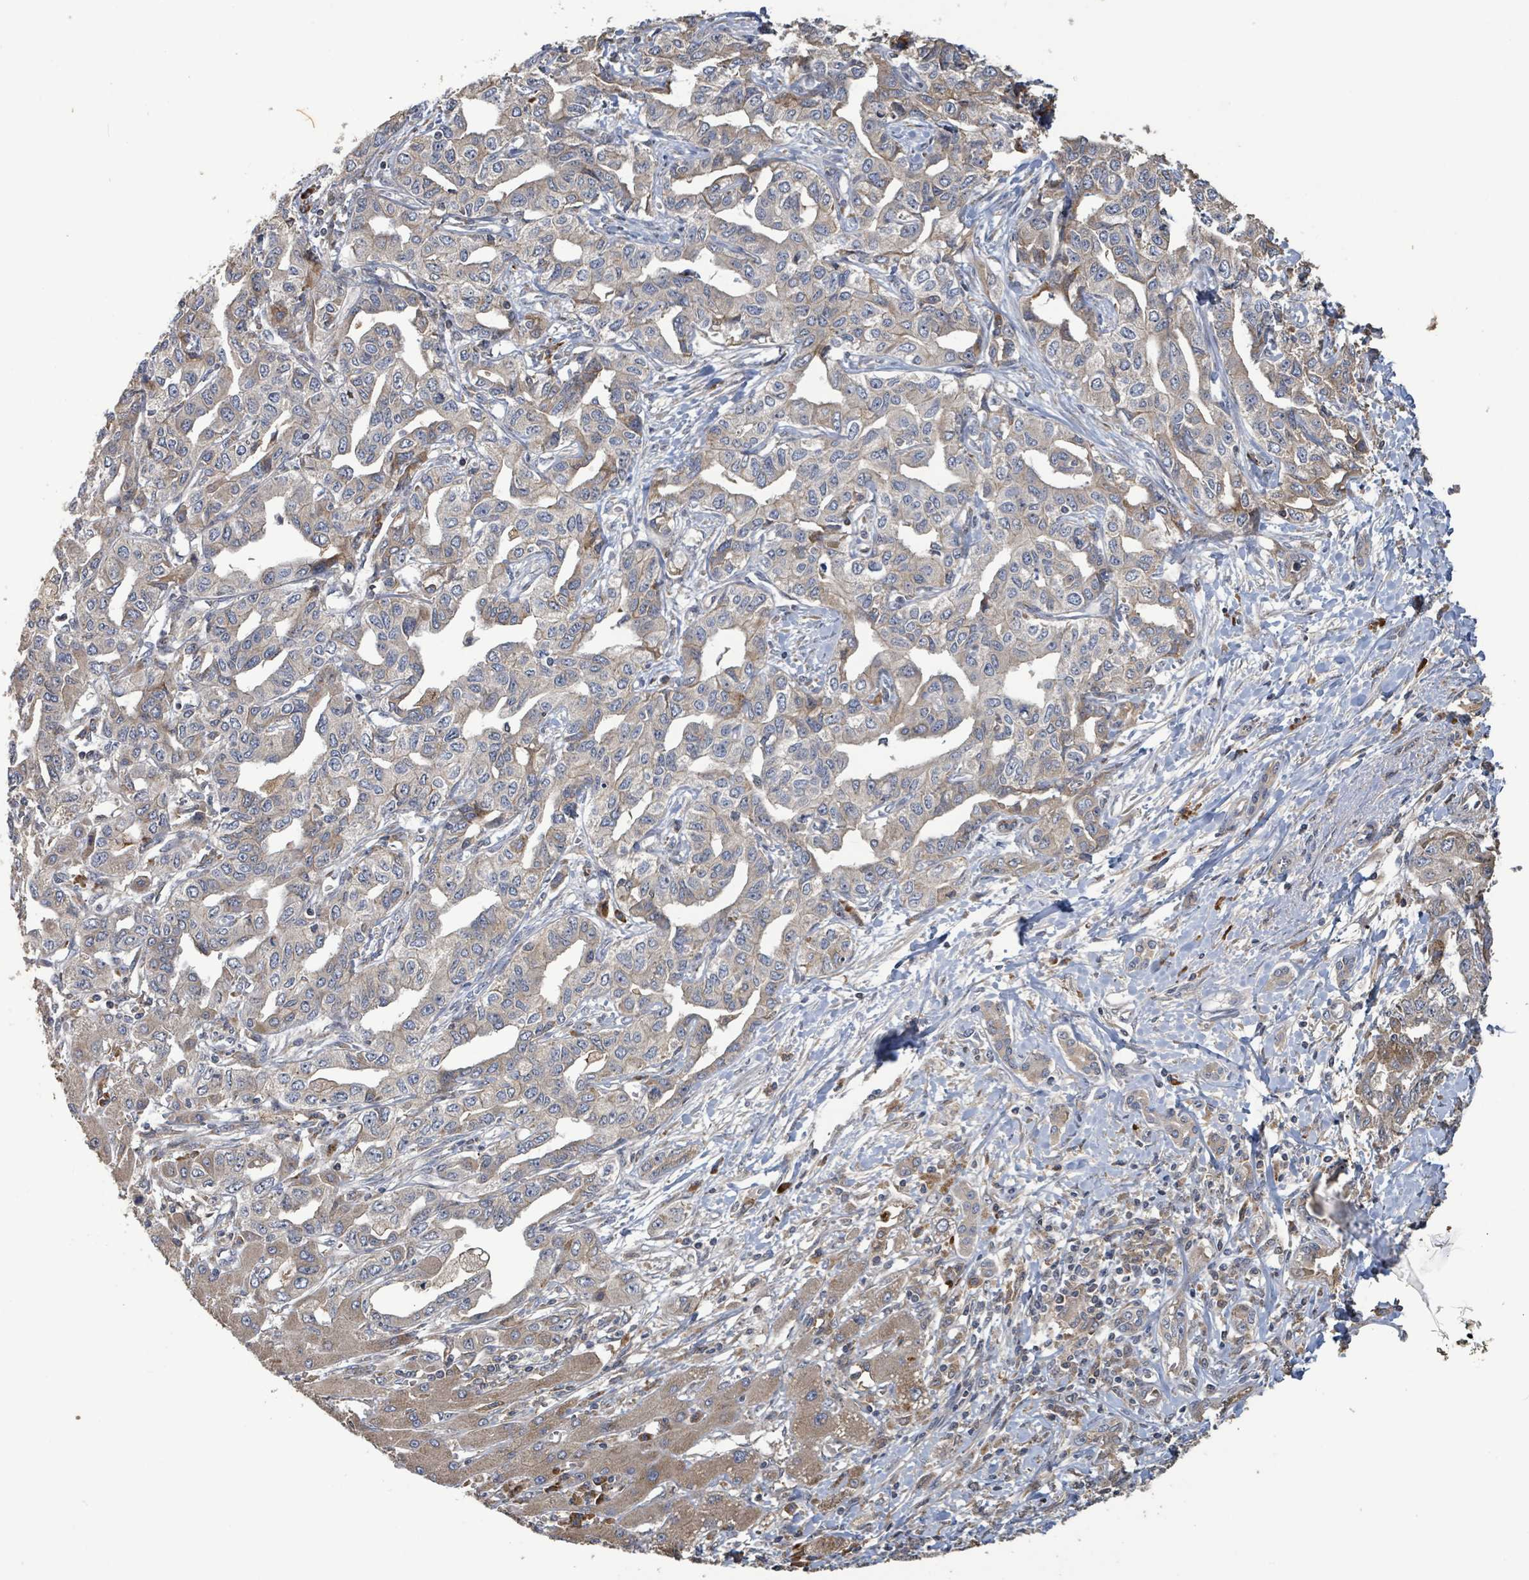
{"staining": {"intensity": "weak", "quantity": "<25%", "location": "cytoplasmic/membranous"}, "tissue": "liver cancer", "cell_type": "Tumor cells", "image_type": "cancer", "snomed": [{"axis": "morphology", "description": "Cholangiocarcinoma"}, {"axis": "topography", "description": "Liver"}], "caption": "Immunohistochemical staining of liver cancer (cholangiocarcinoma) displays no significant staining in tumor cells. Nuclei are stained in blue.", "gene": "STARD4", "patient": {"sex": "male", "age": 59}}